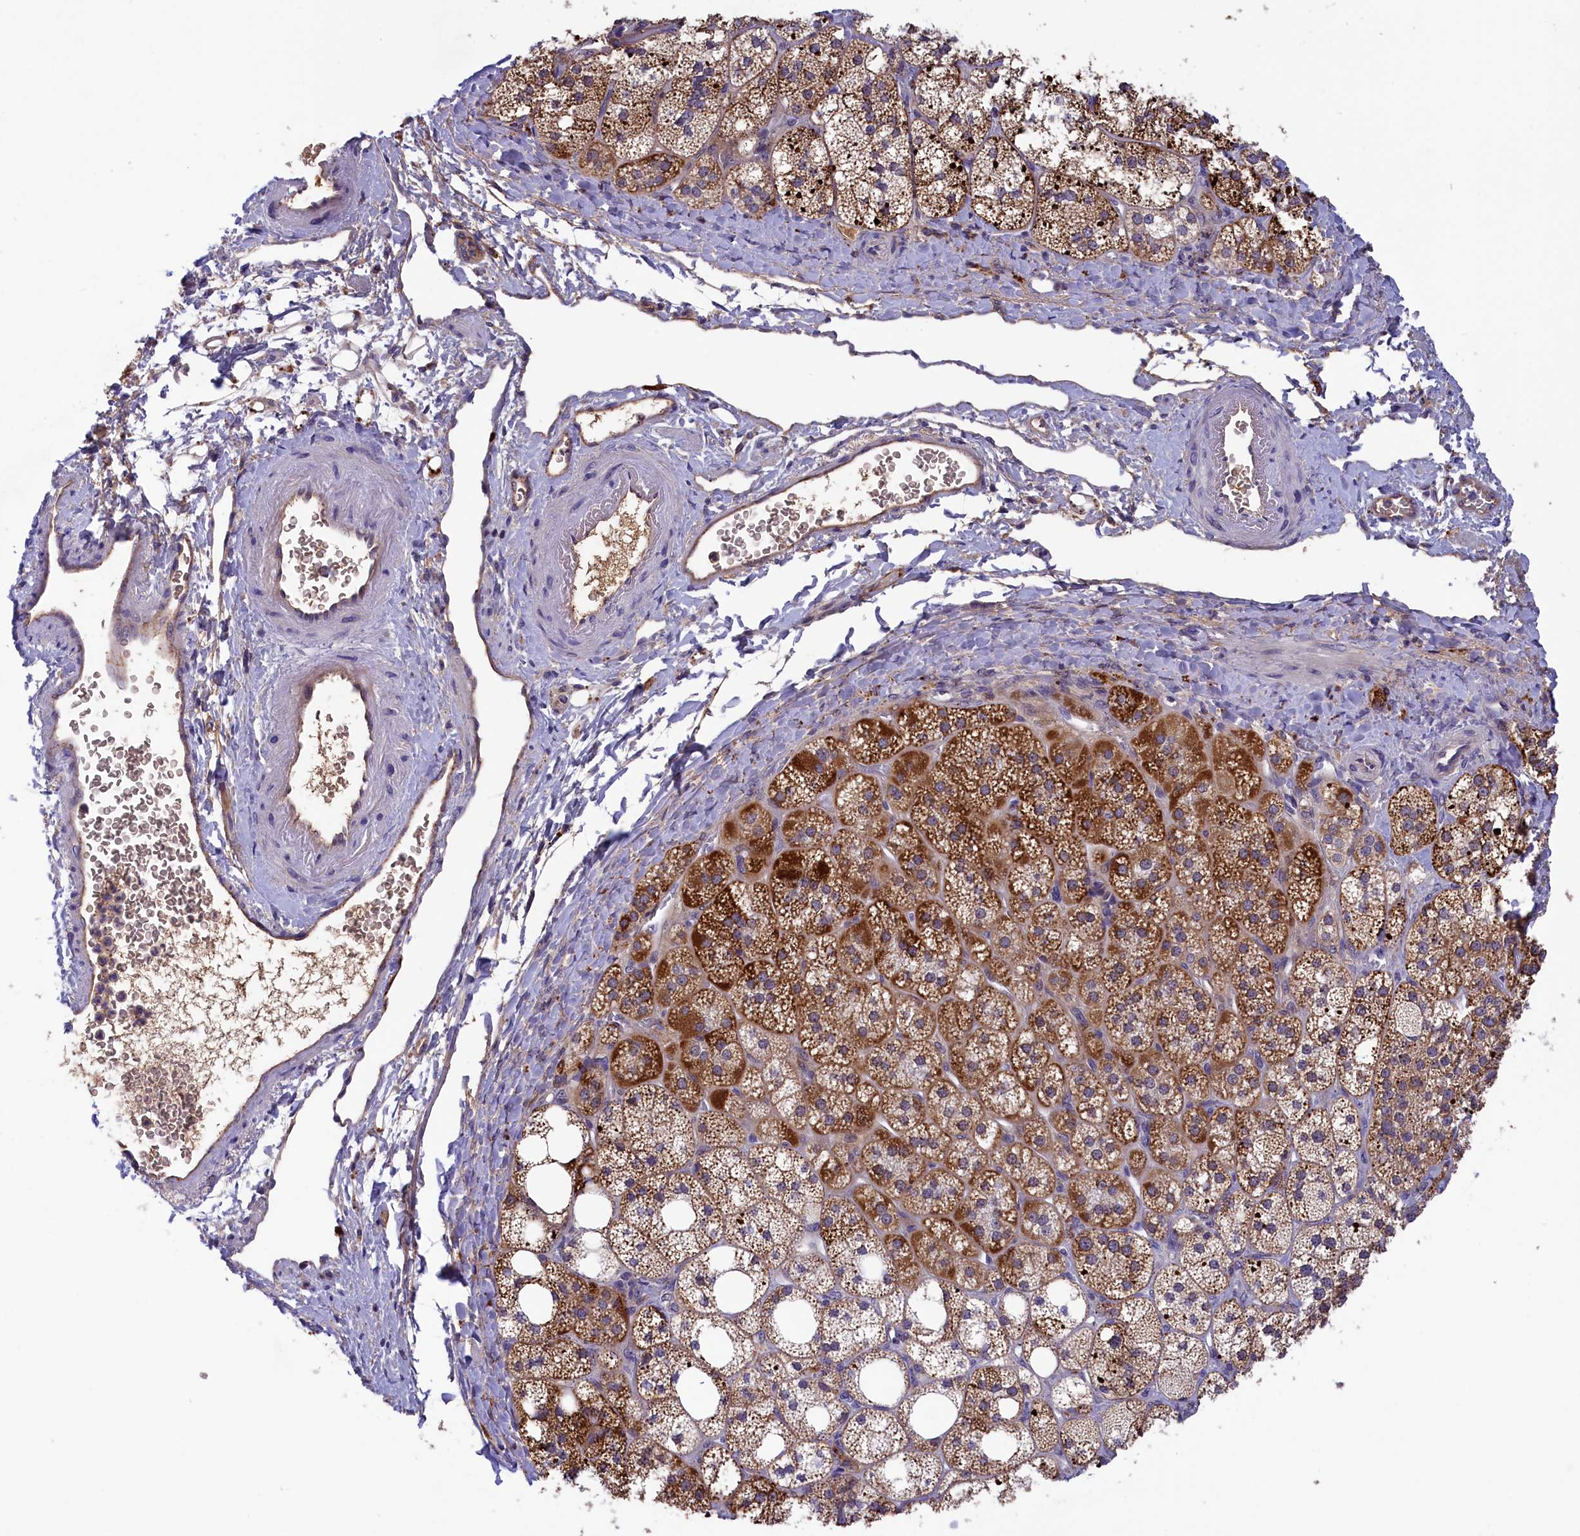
{"staining": {"intensity": "strong", "quantity": "25%-75%", "location": "cytoplasmic/membranous"}, "tissue": "adrenal gland", "cell_type": "Glandular cells", "image_type": "normal", "snomed": [{"axis": "morphology", "description": "Normal tissue, NOS"}, {"axis": "topography", "description": "Adrenal gland"}], "caption": "A brown stain labels strong cytoplasmic/membranous staining of a protein in glandular cells of unremarkable adrenal gland.", "gene": "STYX", "patient": {"sex": "male", "age": 61}}